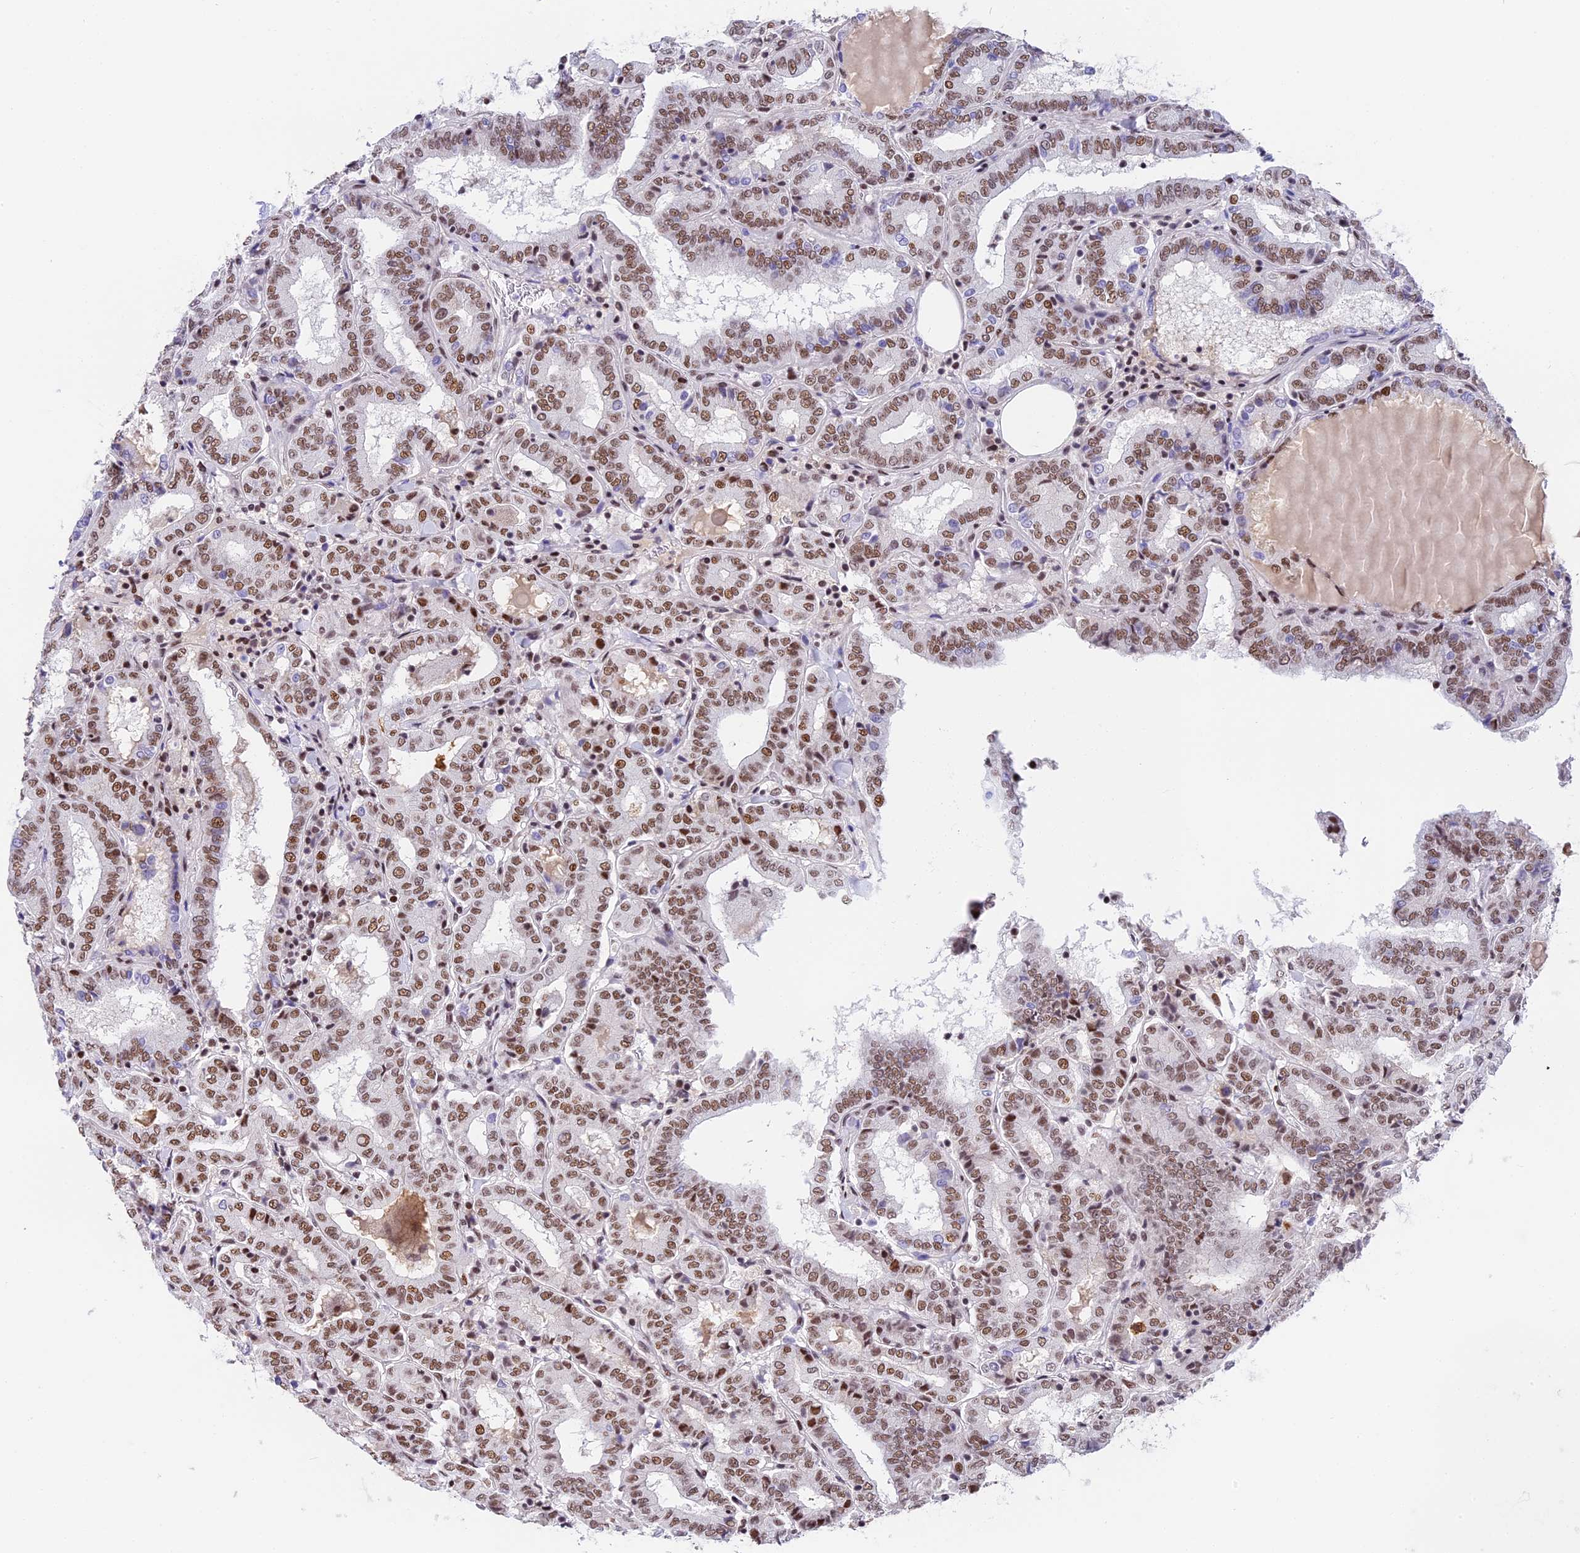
{"staining": {"intensity": "moderate", "quantity": ">75%", "location": "nuclear"}, "tissue": "thyroid cancer", "cell_type": "Tumor cells", "image_type": "cancer", "snomed": [{"axis": "morphology", "description": "Papillary adenocarcinoma, NOS"}, {"axis": "topography", "description": "Thyroid gland"}], "caption": "A histopathology image showing moderate nuclear staining in approximately >75% of tumor cells in thyroid cancer (papillary adenocarcinoma), as visualized by brown immunohistochemical staining.", "gene": "SBNO1", "patient": {"sex": "female", "age": 72}}